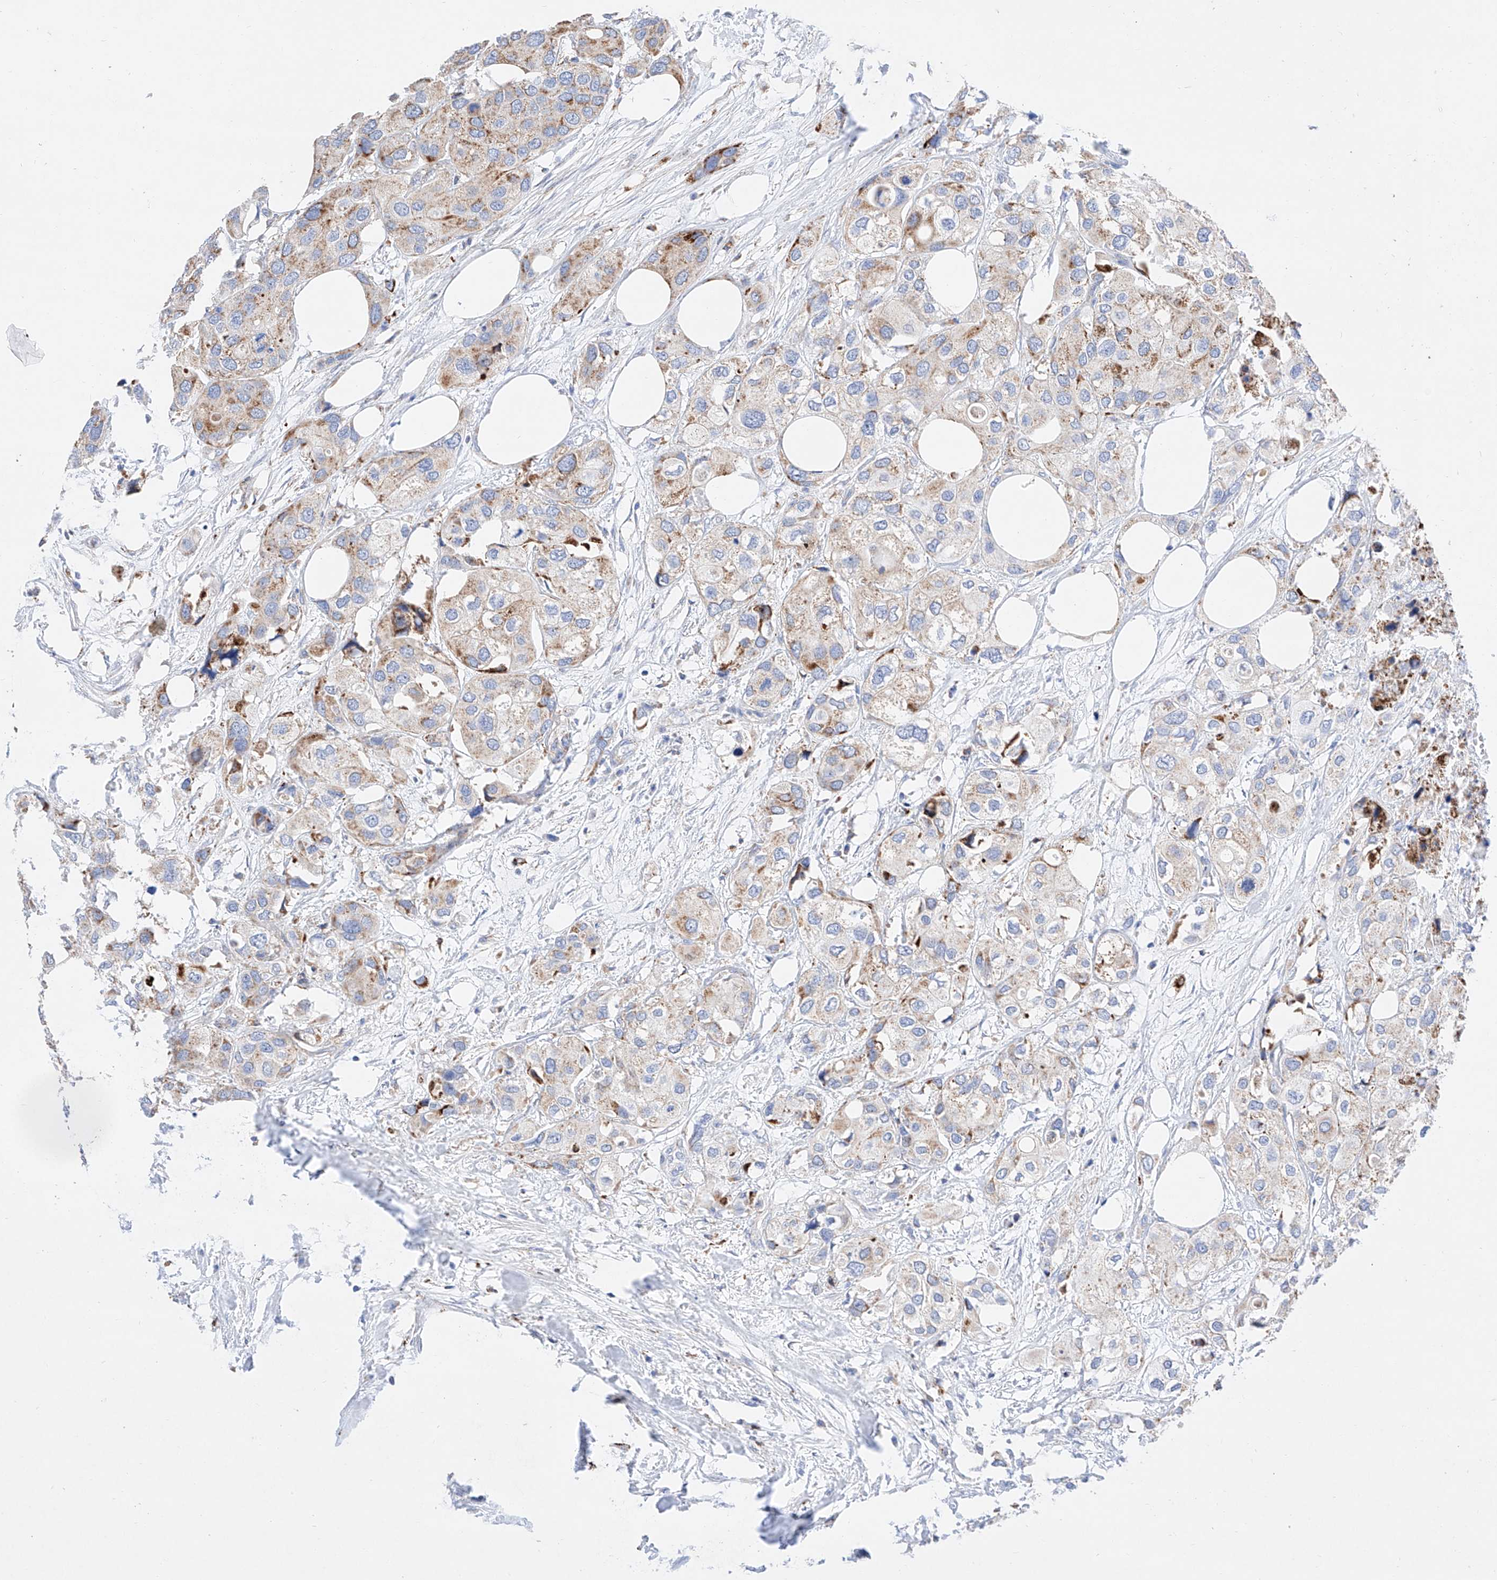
{"staining": {"intensity": "moderate", "quantity": "<25%", "location": "cytoplasmic/membranous"}, "tissue": "urothelial cancer", "cell_type": "Tumor cells", "image_type": "cancer", "snomed": [{"axis": "morphology", "description": "Urothelial carcinoma, High grade"}, {"axis": "topography", "description": "Urinary bladder"}], "caption": "High-power microscopy captured an immunohistochemistry (IHC) photomicrograph of high-grade urothelial carcinoma, revealing moderate cytoplasmic/membranous expression in about <25% of tumor cells.", "gene": "C6orf62", "patient": {"sex": "male", "age": 64}}